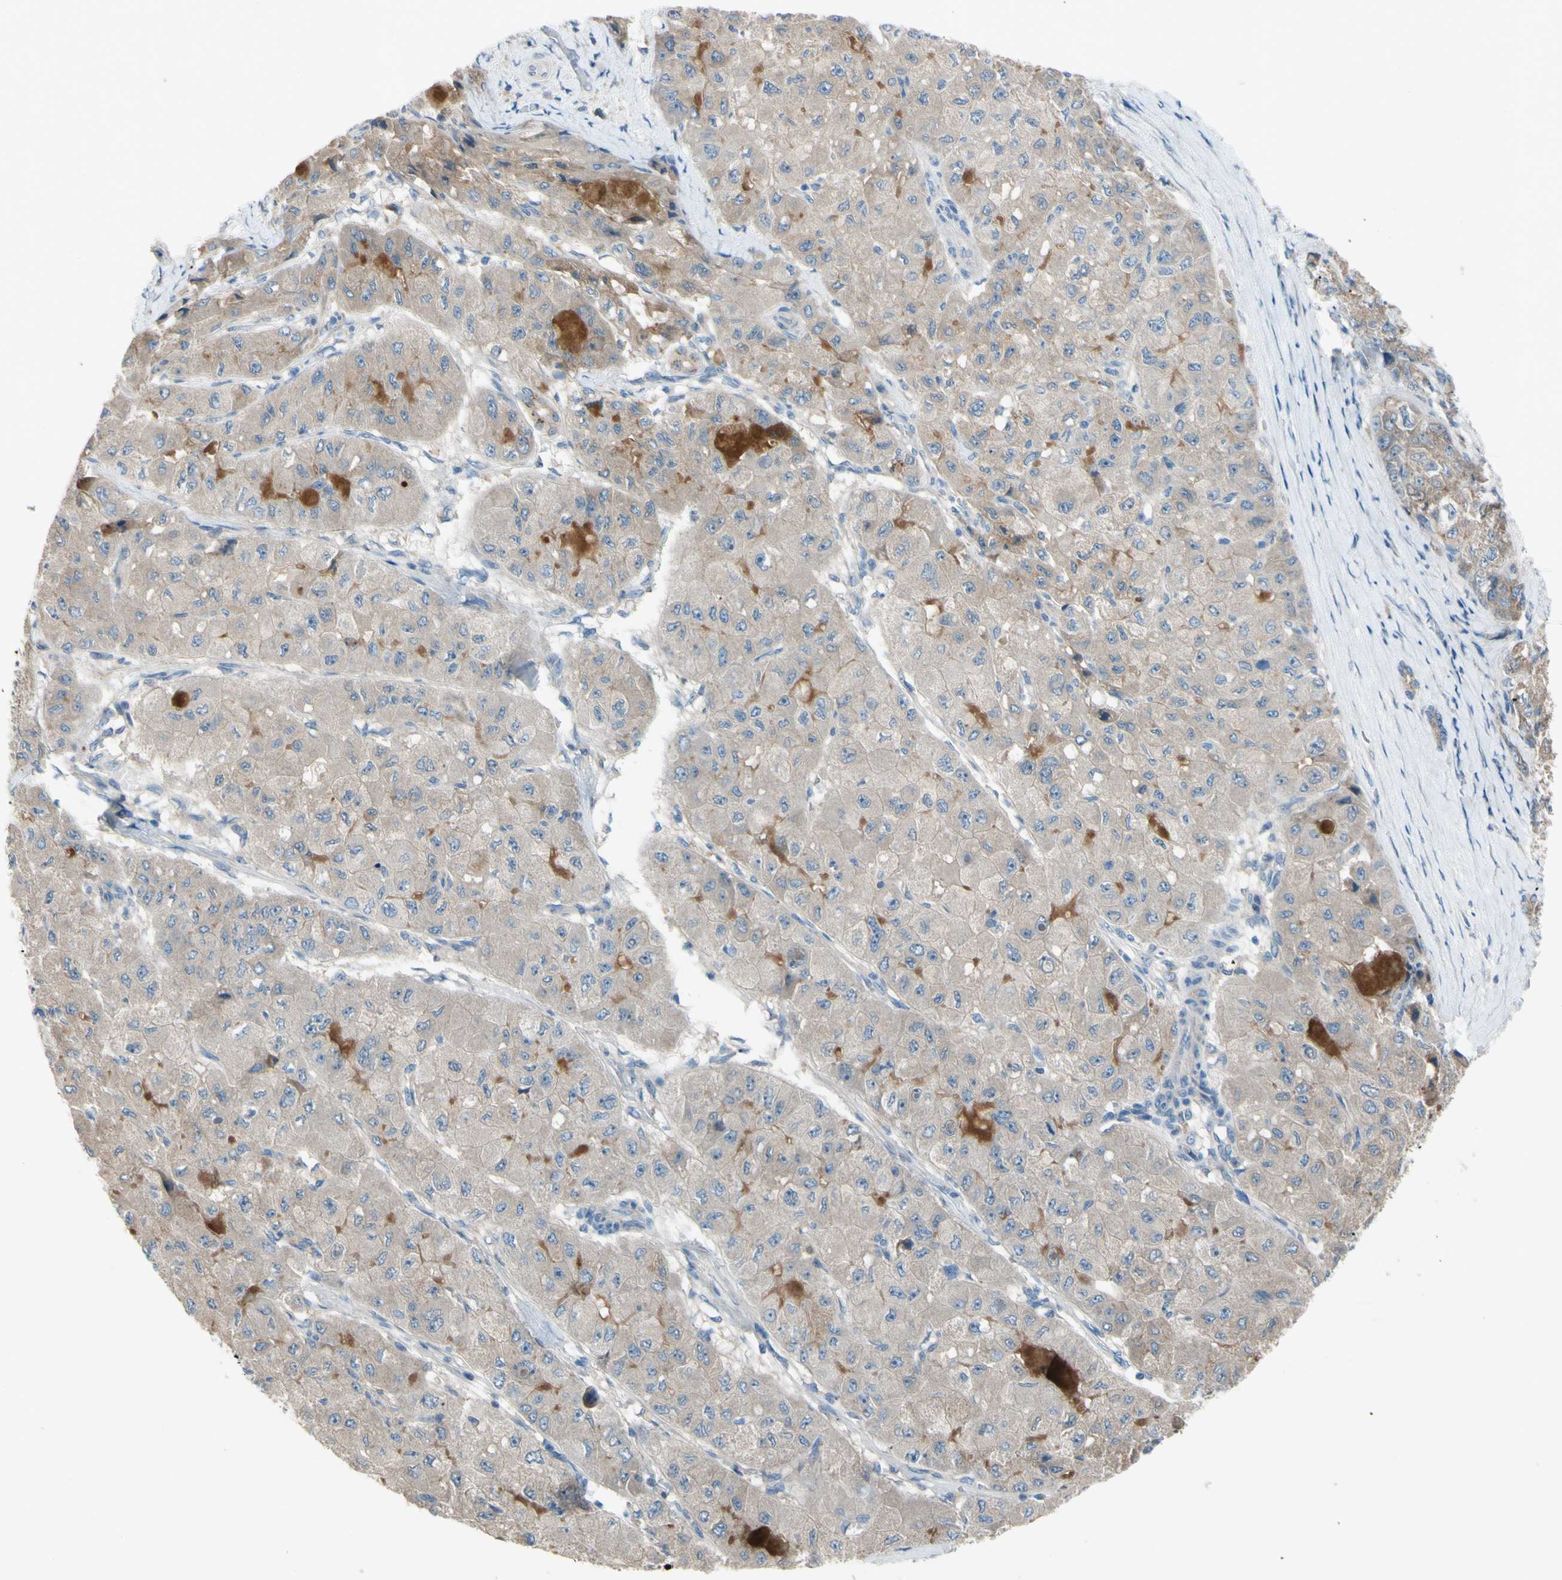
{"staining": {"intensity": "moderate", "quantity": "<25%", "location": "cytoplasmic/membranous"}, "tissue": "liver cancer", "cell_type": "Tumor cells", "image_type": "cancer", "snomed": [{"axis": "morphology", "description": "Carcinoma, Hepatocellular, NOS"}, {"axis": "topography", "description": "Liver"}], "caption": "Moderate cytoplasmic/membranous positivity for a protein is present in approximately <25% of tumor cells of liver cancer using immunohistochemistry.", "gene": "ATRN", "patient": {"sex": "male", "age": 80}}